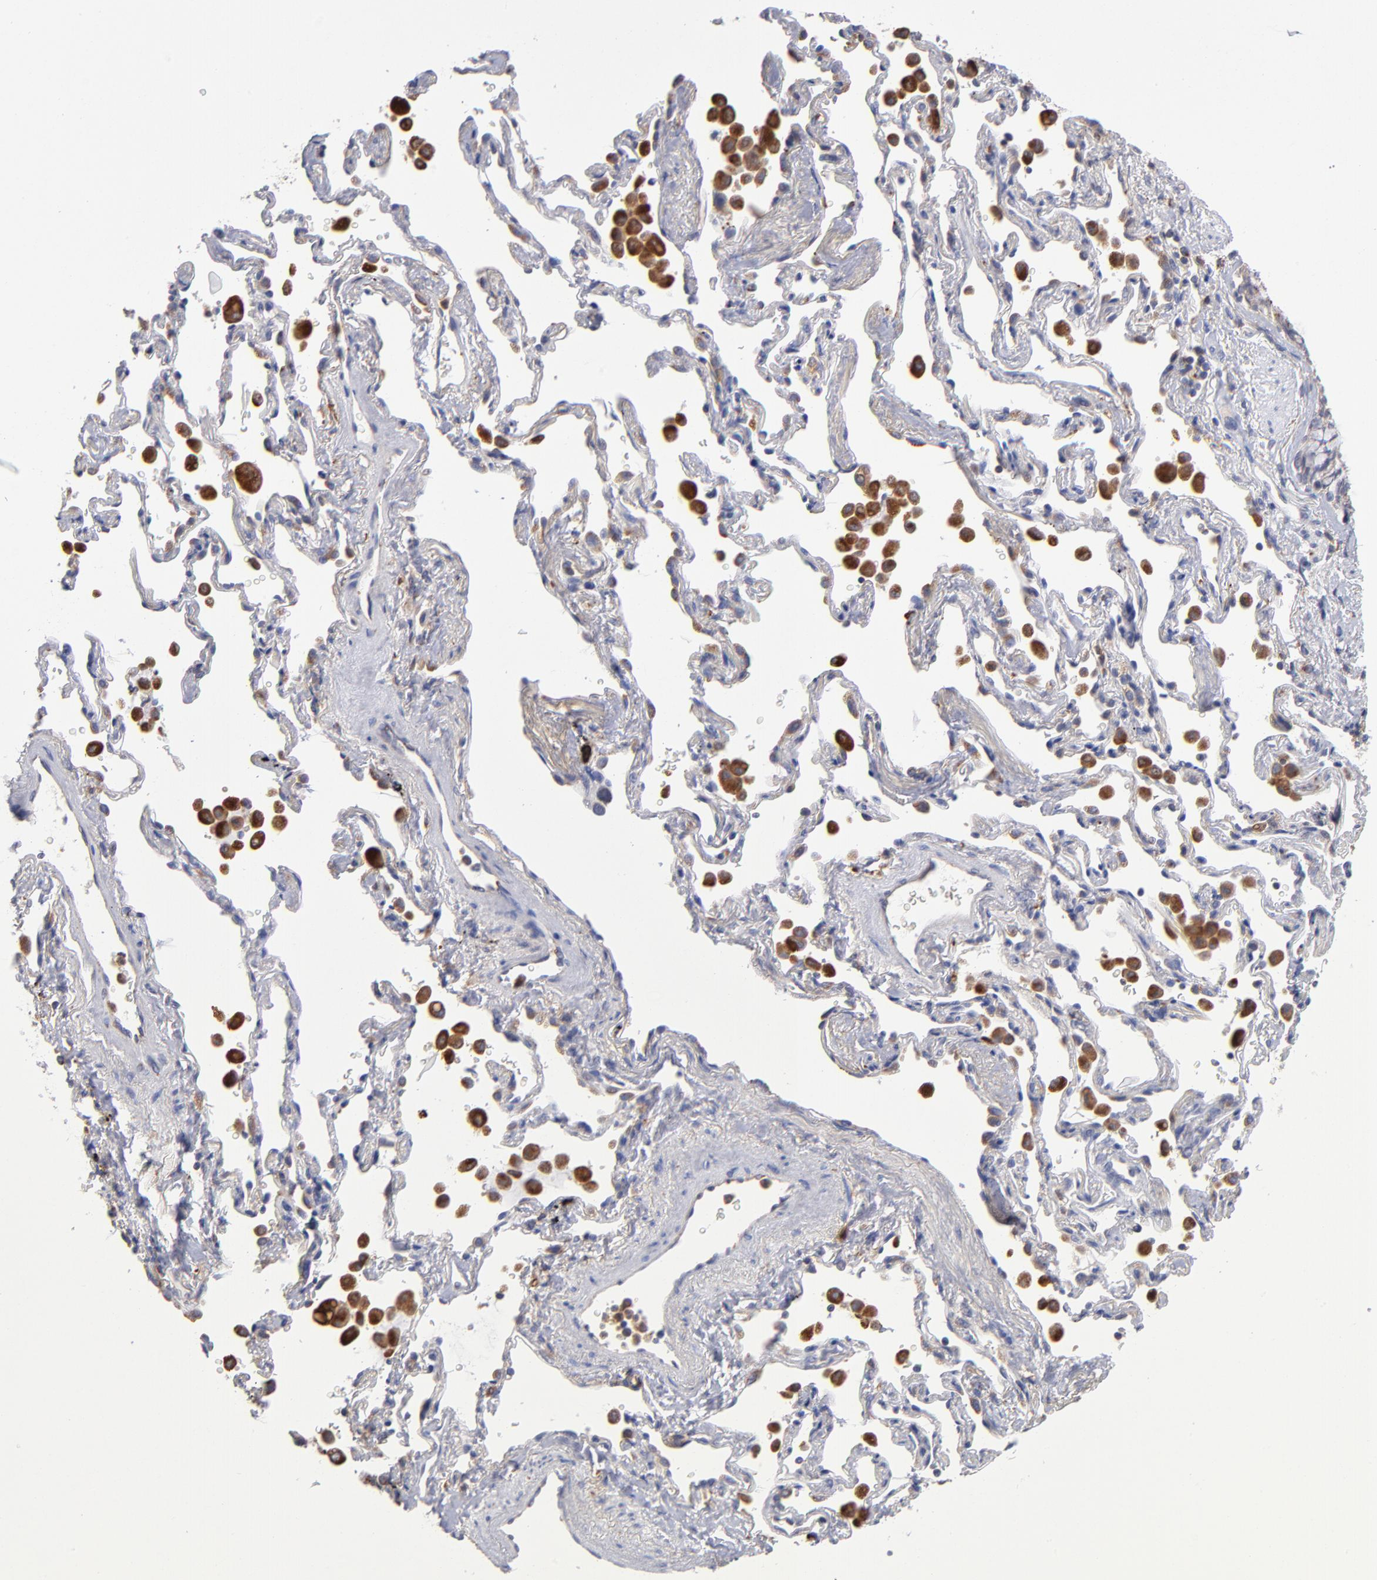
{"staining": {"intensity": "weak", "quantity": "<25%", "location": "cytoplasmic/membranous"}, "tissue": "lung cancer", "cell_type": "Tumor cells", "image_type": "cancer", "snomed": [{"axis": "morphology", "description": "Squamous cell carcinoma, NOS"}, {"axis": "topography", "description": "Lung"}], "caption": "Tumor cells show no significant positivity in lung squamous cell carcinoma.", "gene": "RRAGB", "patient": {"sex": "female", "age": 67}}